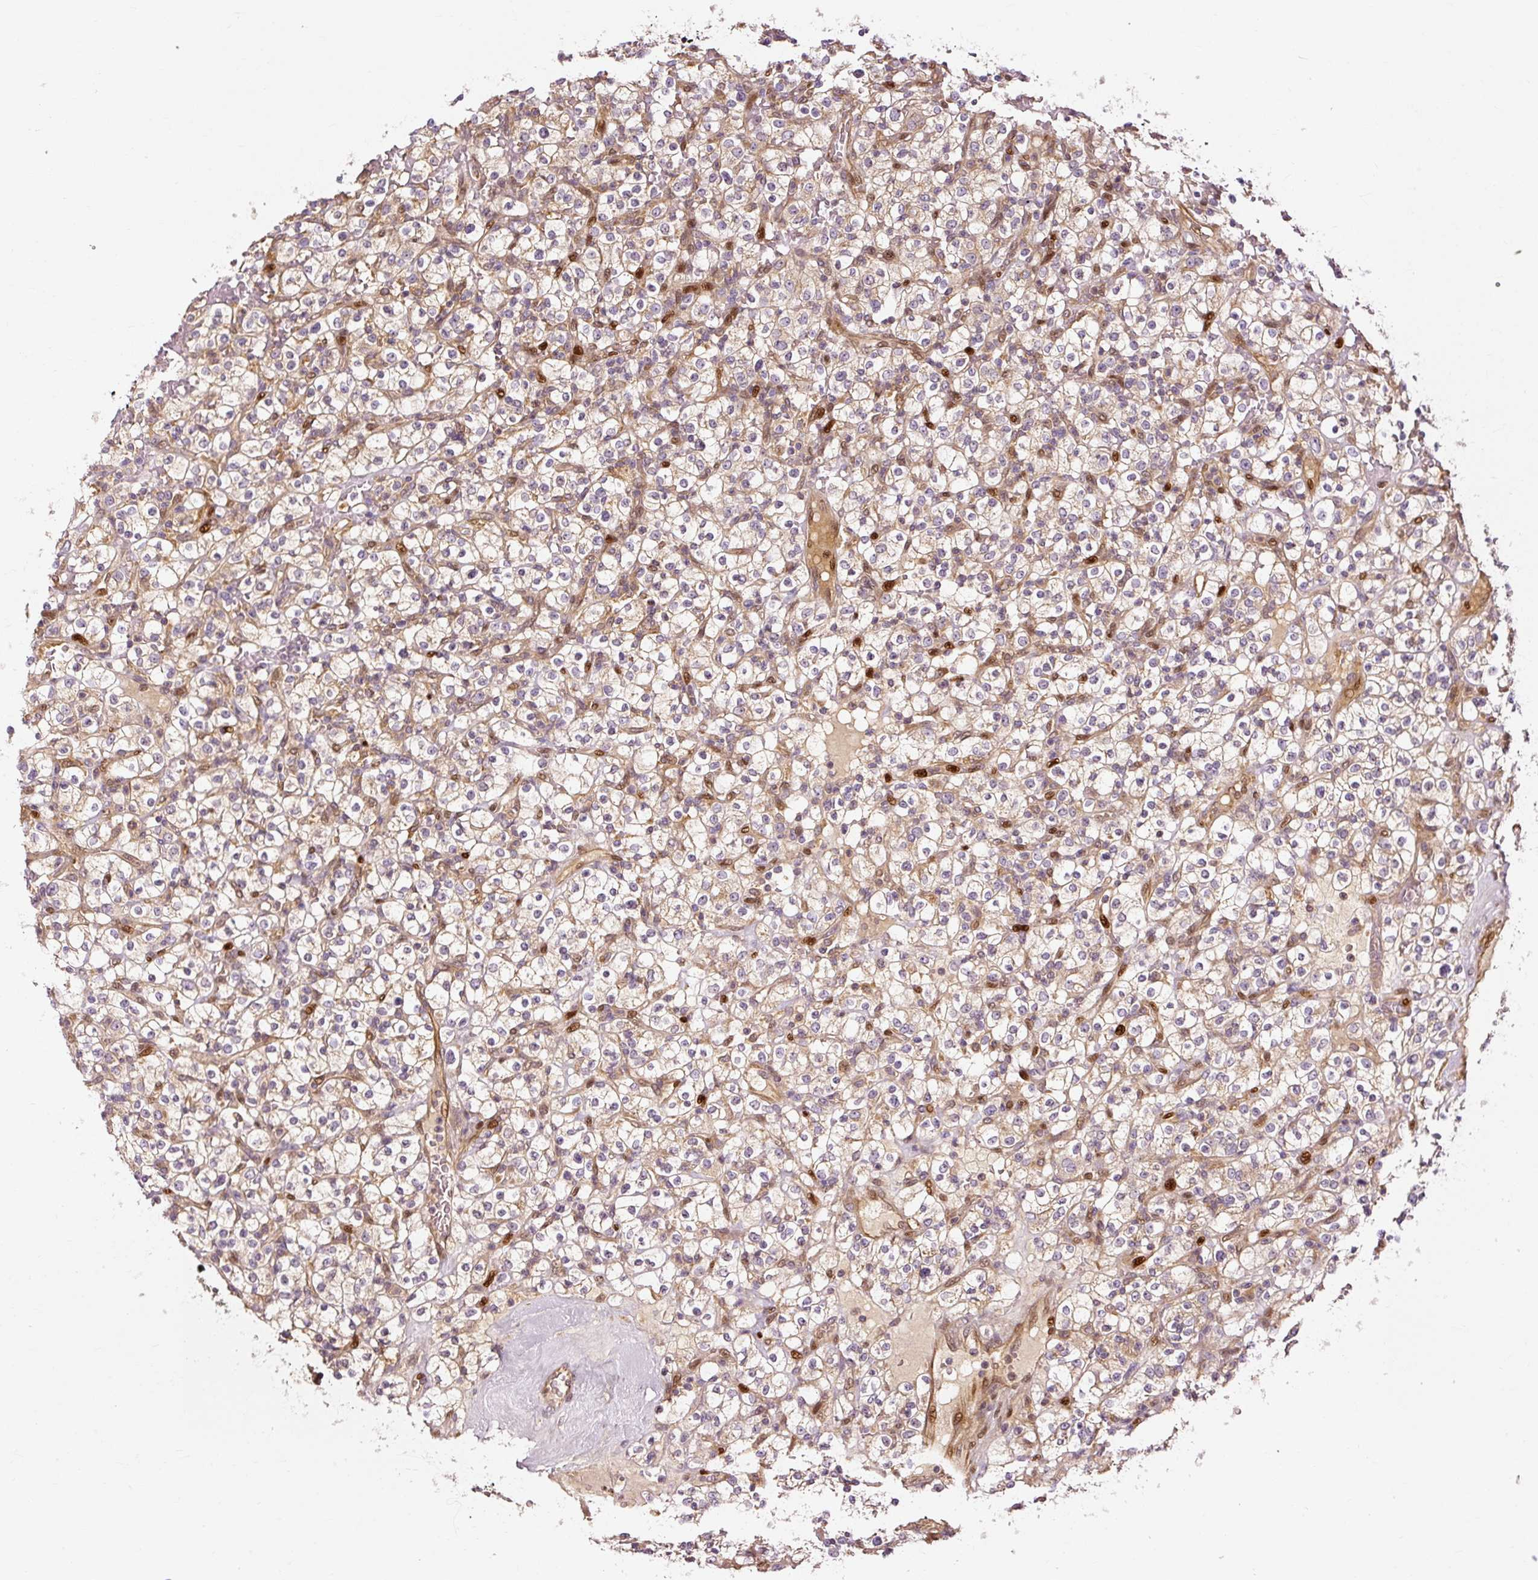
{"staining": {"intensity": "moderate", "quantity": "25%-75%", "location": "cytoplasmic/membranous"}, "tissue": "renal cancer", "cell_type": "Tumor cells", "image_type": "cancer", "snomed": [{"axis": "morphology", "description": "Normal tissue, NOS"}, {"axis": "morphology", "description": "Adenocarcinoma, NOS"}, {"axis": "topography", "description": "Kidney"}], "caption": "Protein expression analysis of human renal adenocarcinoma reveals moderate cytoplasmic/membranous staining in about 25%-75% of tumor cells.", "gene": "NAPA", "patient": {"sex": "female", "age": 72}}